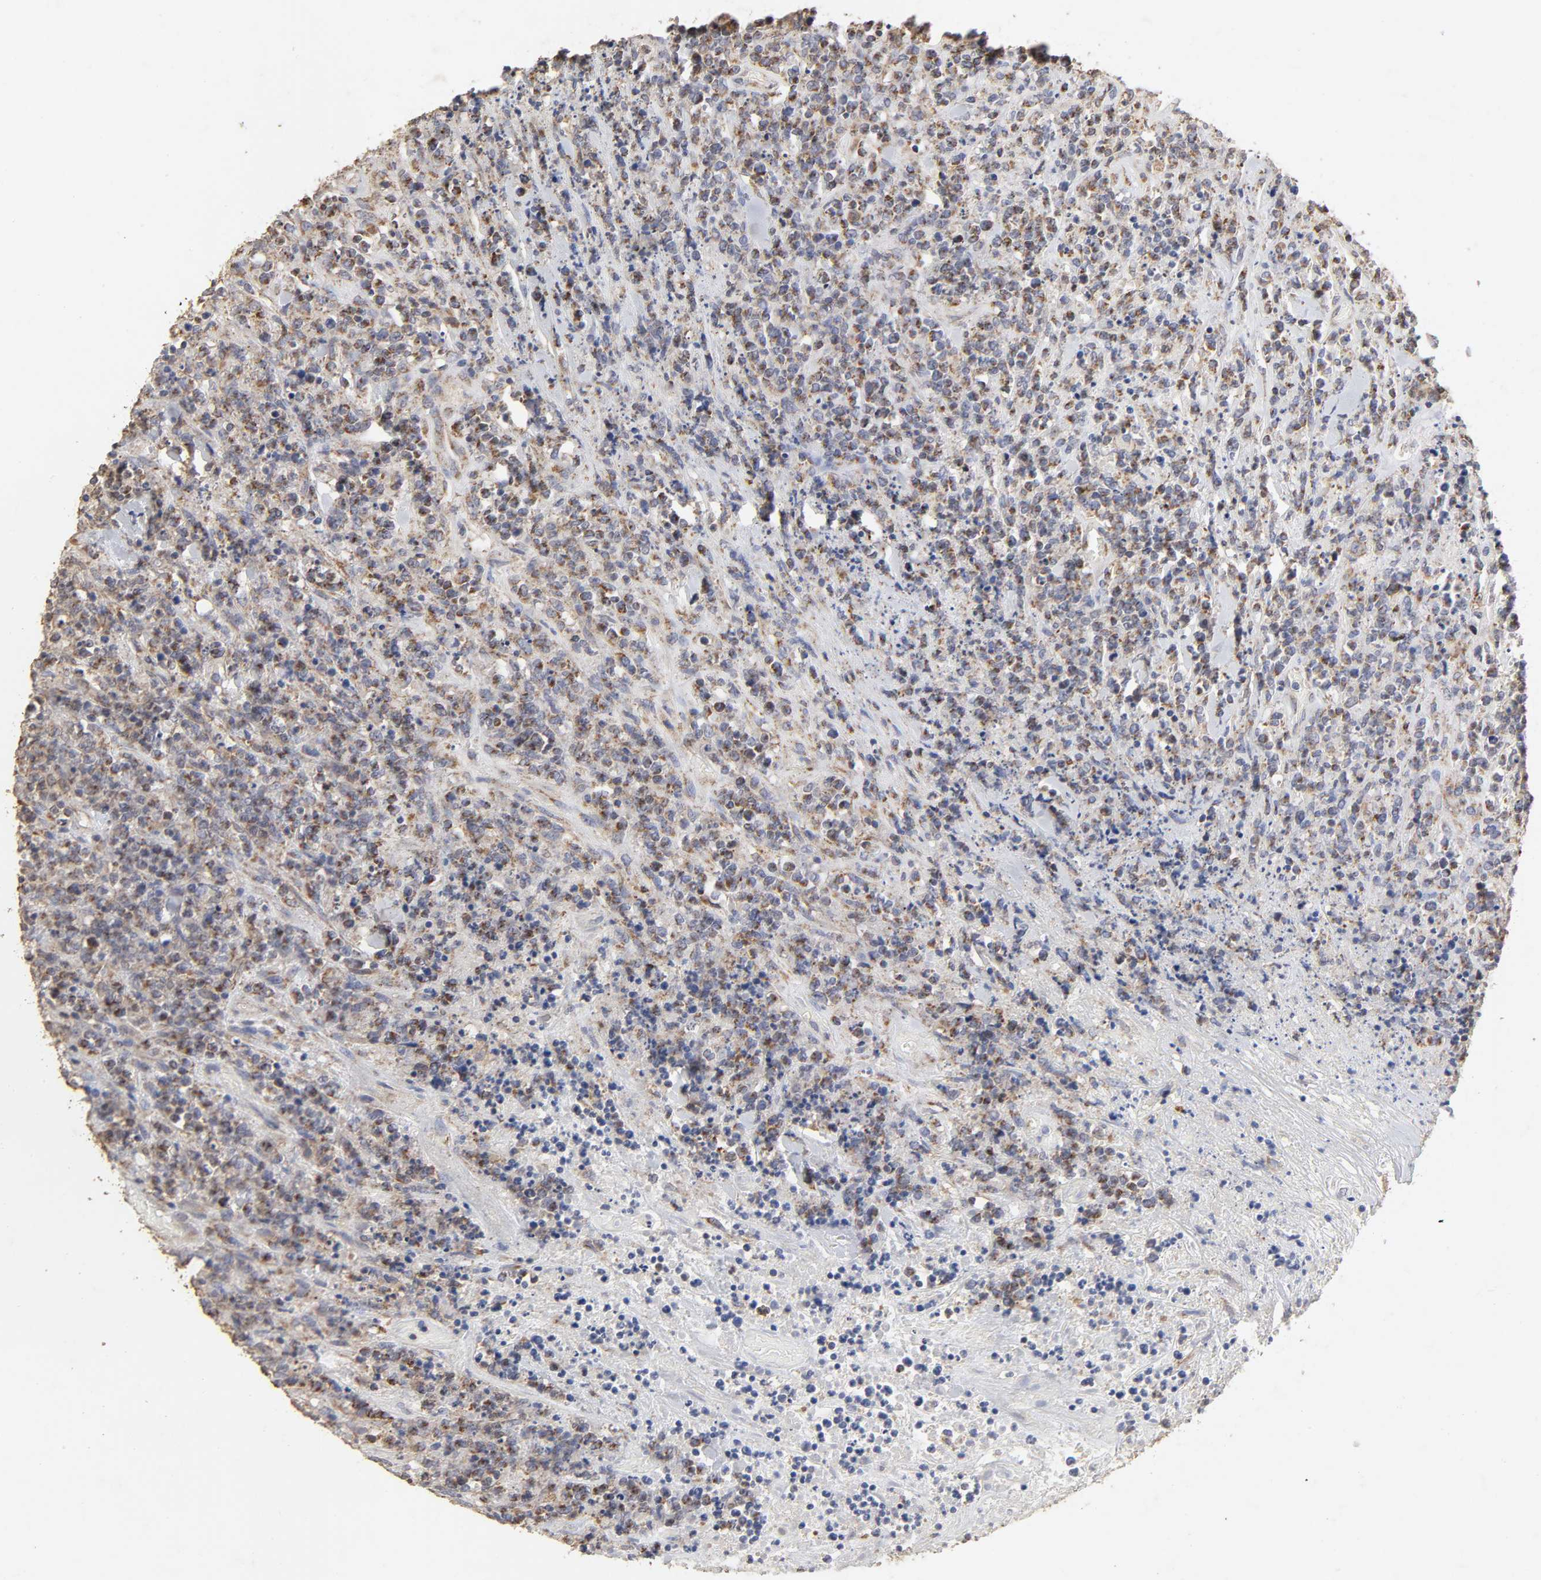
{"staining": {"intensity": "moderate", "quantity": ">75%", "location": "cytoplasmic/membranous"}, "tissue": "lymphoma", "cell_type": "Tumor cells", "image_type": "cancer", "snomed": [{"axis": "morphology", "description": "Malignant lymphoma, non-Hodgkin's type, High grade"}, {"axis": "topography", "description": "Soft tissue"}], "caption": "High-magnification brightfield microscopy of lymphoma stained with DAB (brown) and counterstained with hematoxylin (blue). tumor cells exhibit moderate cytoplasmic/membranous staining is seen in approximately>75% of cells.", "gene": "CYCS", "patient": {"sex": "male", "age": 18}}